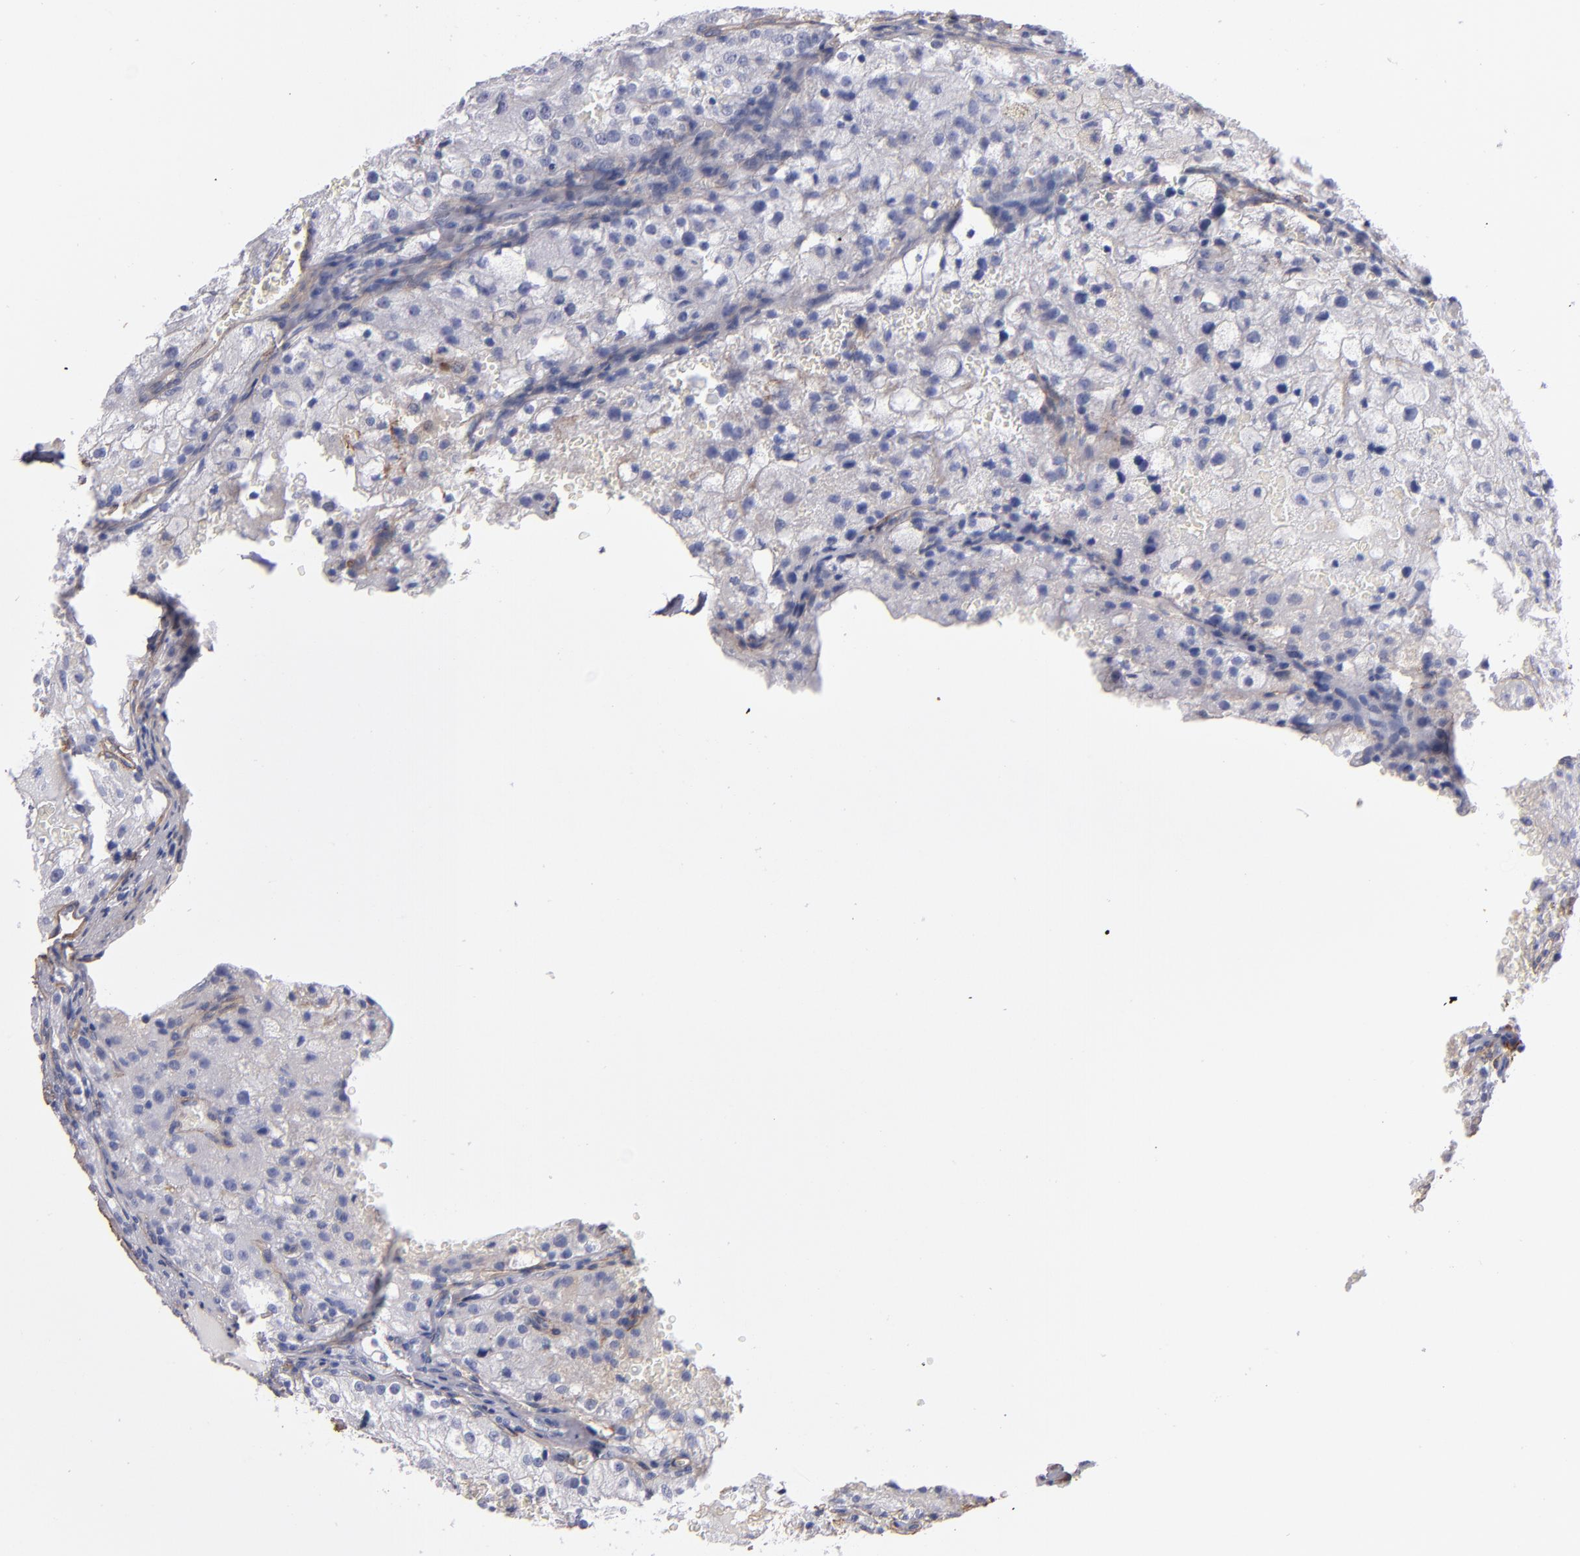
{"staining": {"intensity": "negative", "quantity": "none", "location": "none"}, "tissue": "renal cancer", "cell_type": "Tumor cells", "image_type": "cancer", "snomed": [{"axis": "morphology", "description": "Adenocarcinoma, NOS"}, {"axis": "topography", "description": "Kidney"}], "caption": "A histopathology image of renal cancer (adenocarcinoma) stained for a protein exhibits no brown staining in tumor cells.", "gene": "LAMC1", "patient": {"sex": "female", "age": 74}}